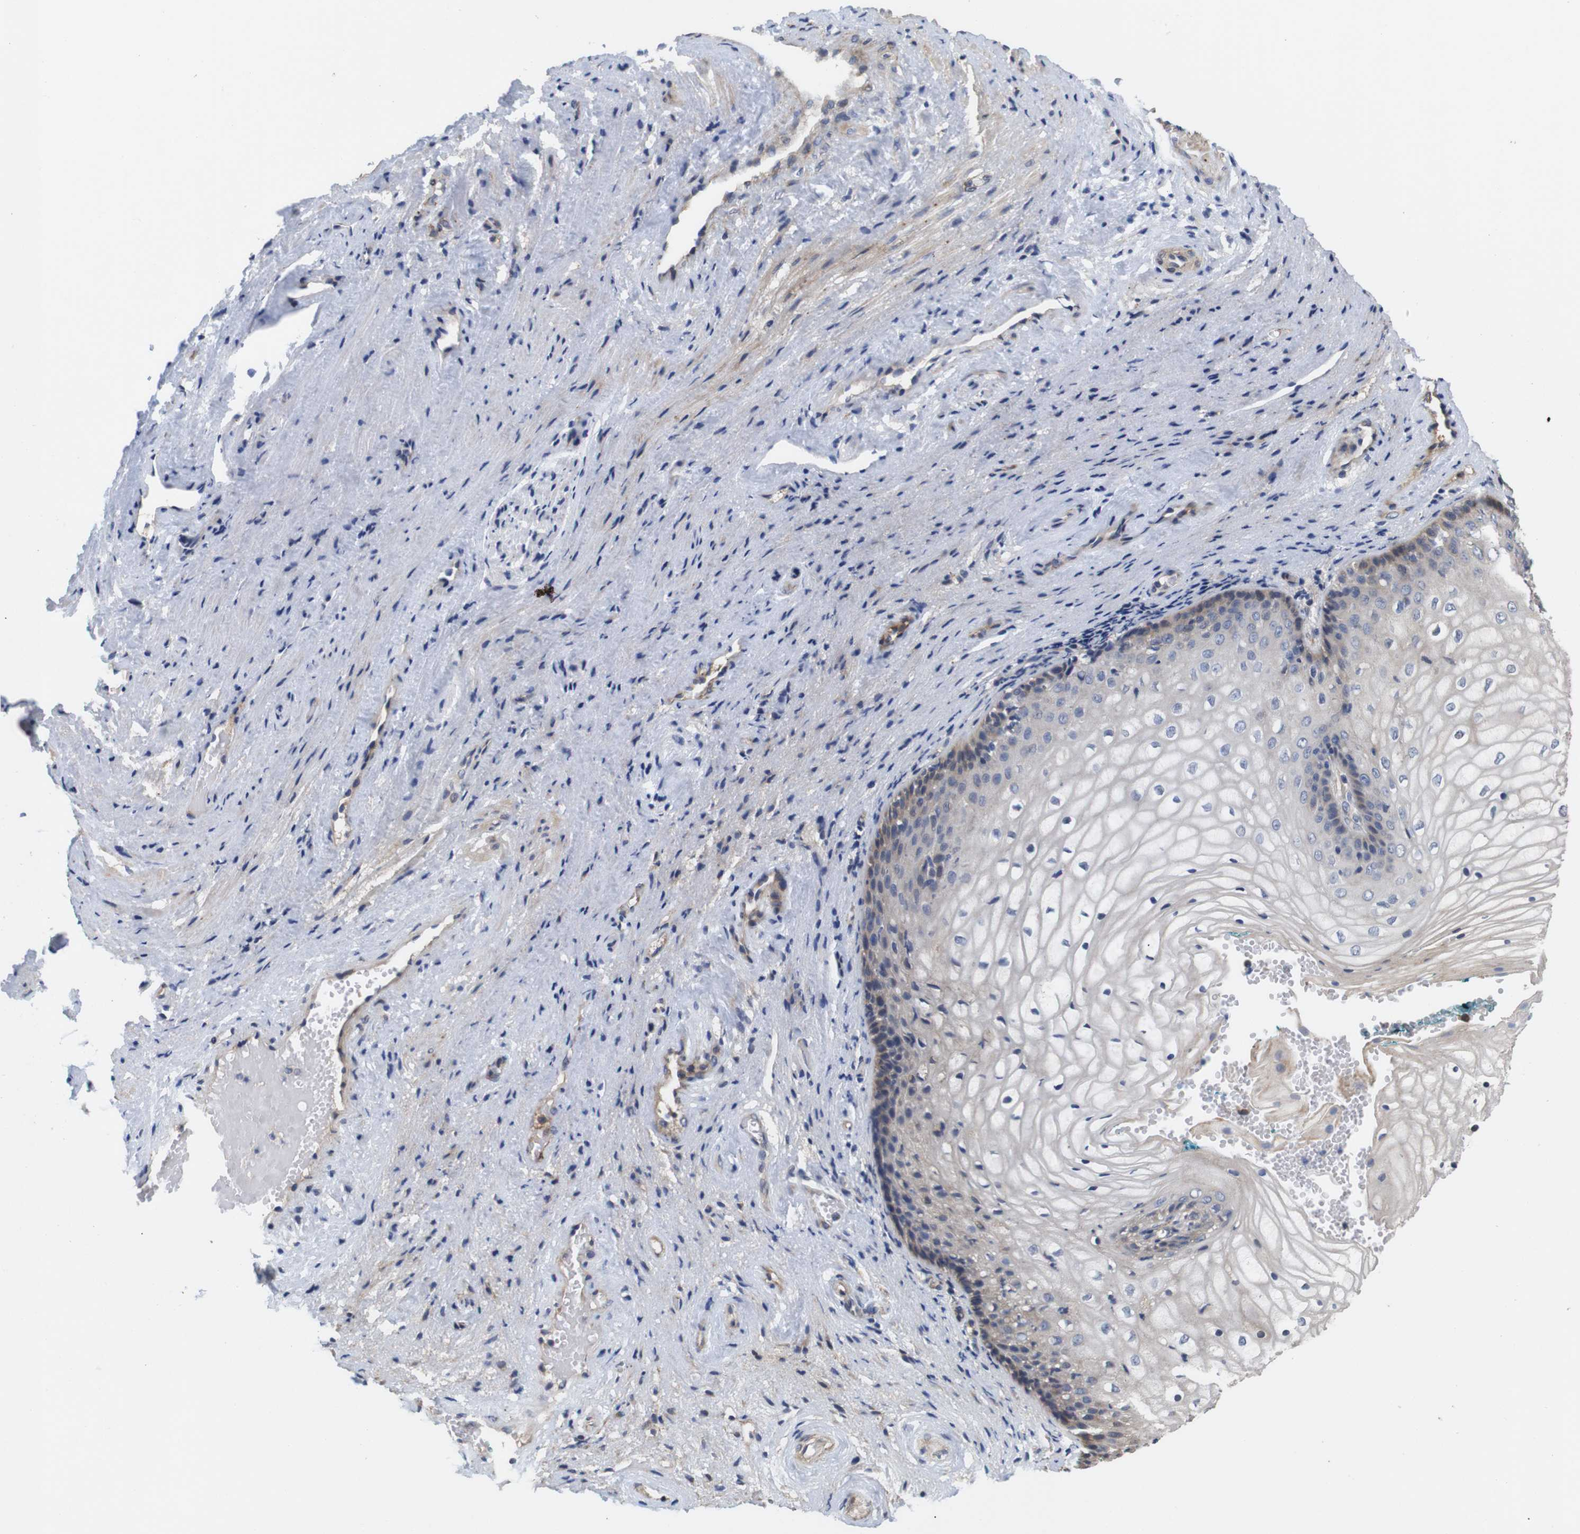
{"staining": {"intensity": "weak", "quantity": "<25%", "location": "cytoplasmic/membranous"}, "tissue": "vagina", "cell_type": "Squamous epithelial cells", "image_type": "normal", "snomed": [{"axis": "morphology", "description": "Normal tissue, NOS"}, {"axis": "topography", "description": "Vagina"}], "caption": "The immunohistochemistry micrograph has no significant expression in squamous epithelial cells of vagina.", "gene": "SPRY3", "patient": {"sex": "female", "age": 34}}